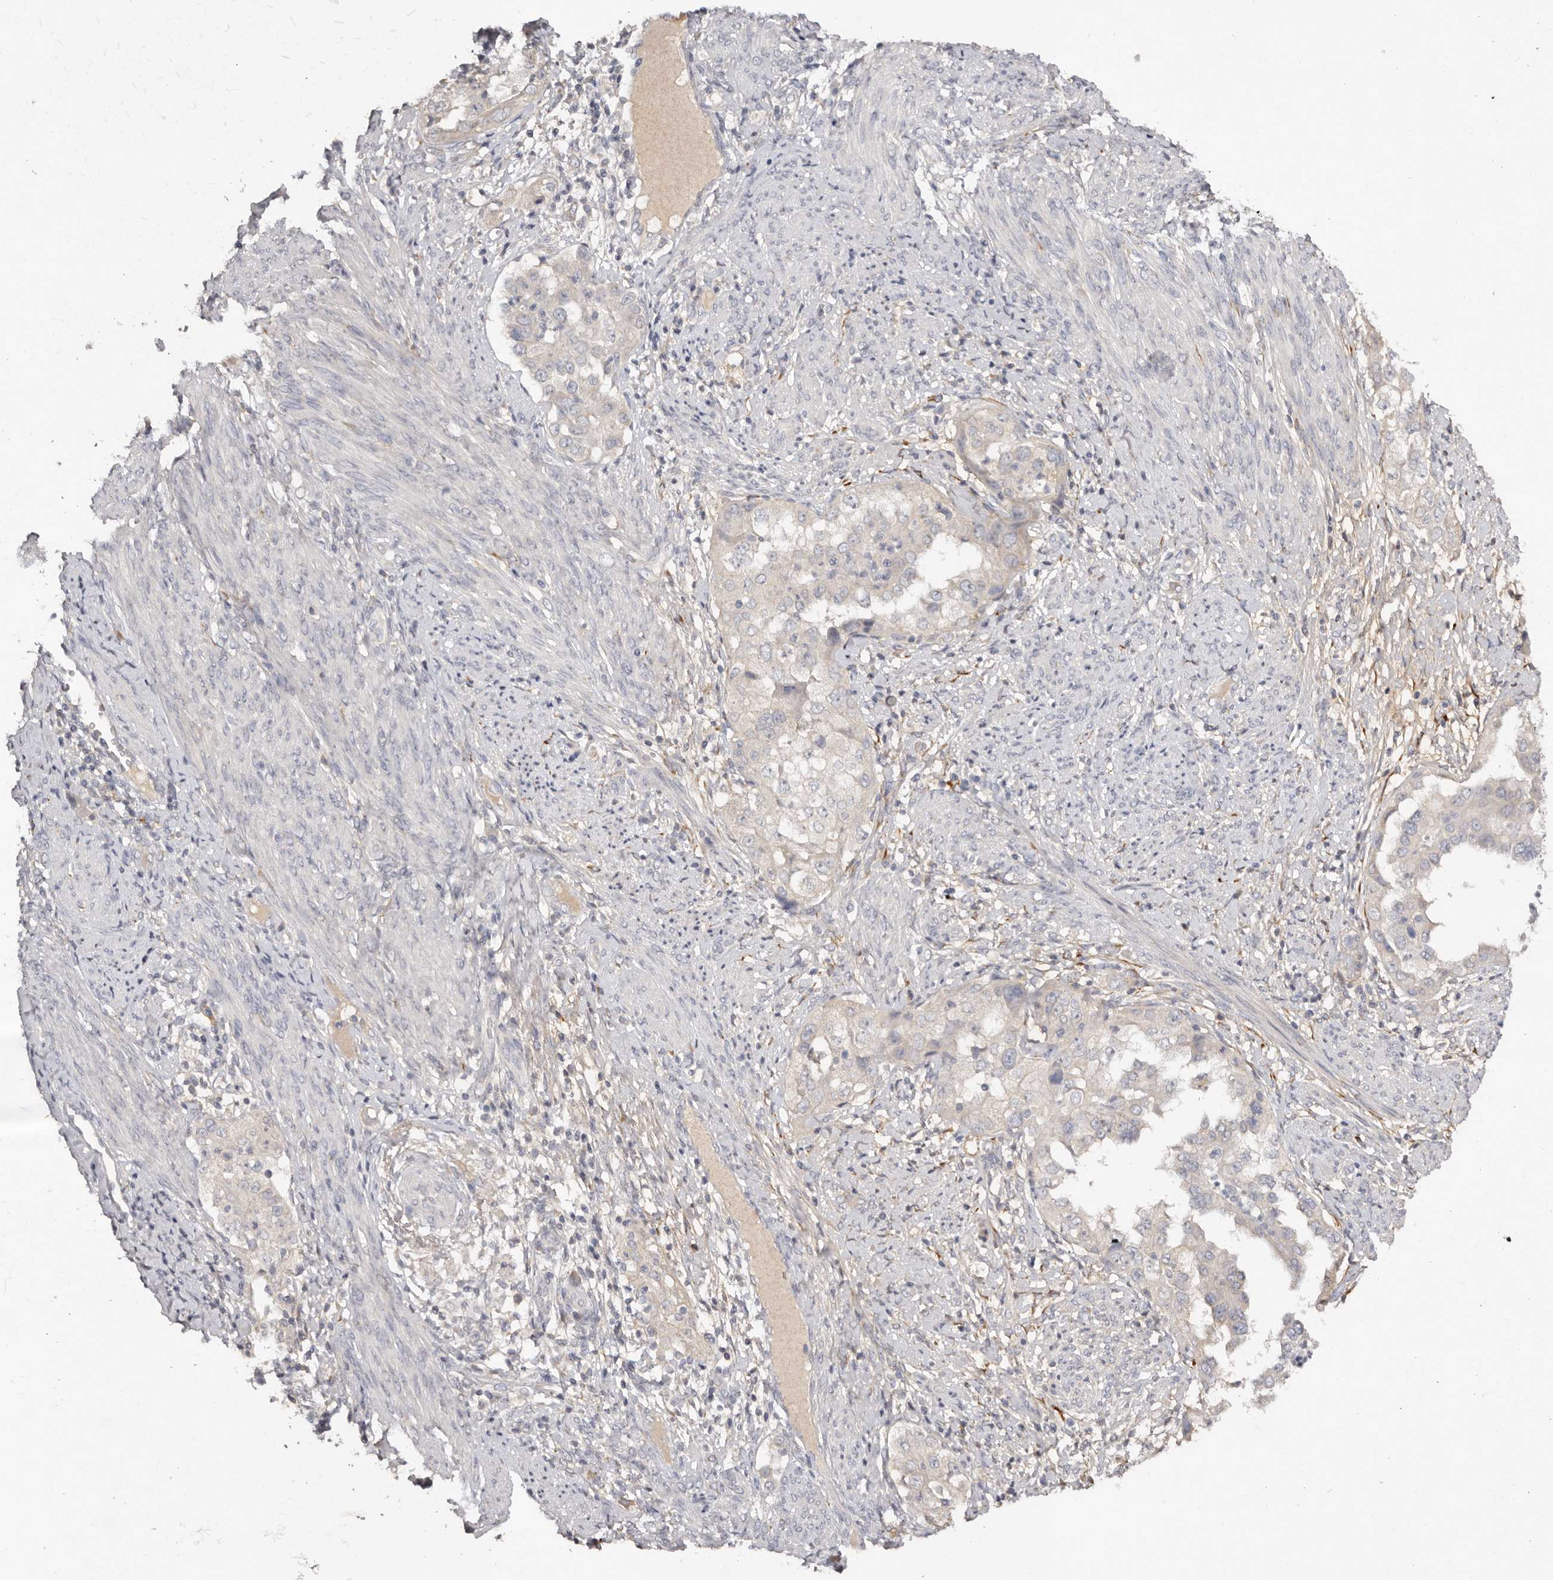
{"staining": {"intensity": "negative", "quantity": "none", "location": "none"}, "tissue": "endometrial cancer", "cell_type": "Tumor cells", "image_type": "cancer", "snomed": [{"axis": "morphology", "description": "Adenocarcinoma, NOS"}, {"axis": "topography", "description": "Endometrium"}], "caption": "This is a image of immunohistochemistry (IHC) staining of endometrial cancer (adenocarcinoma), which shows no expression in tumor cells.", "gene": "SCUBE2", "patient": {"sex": "female", "age": 85}}